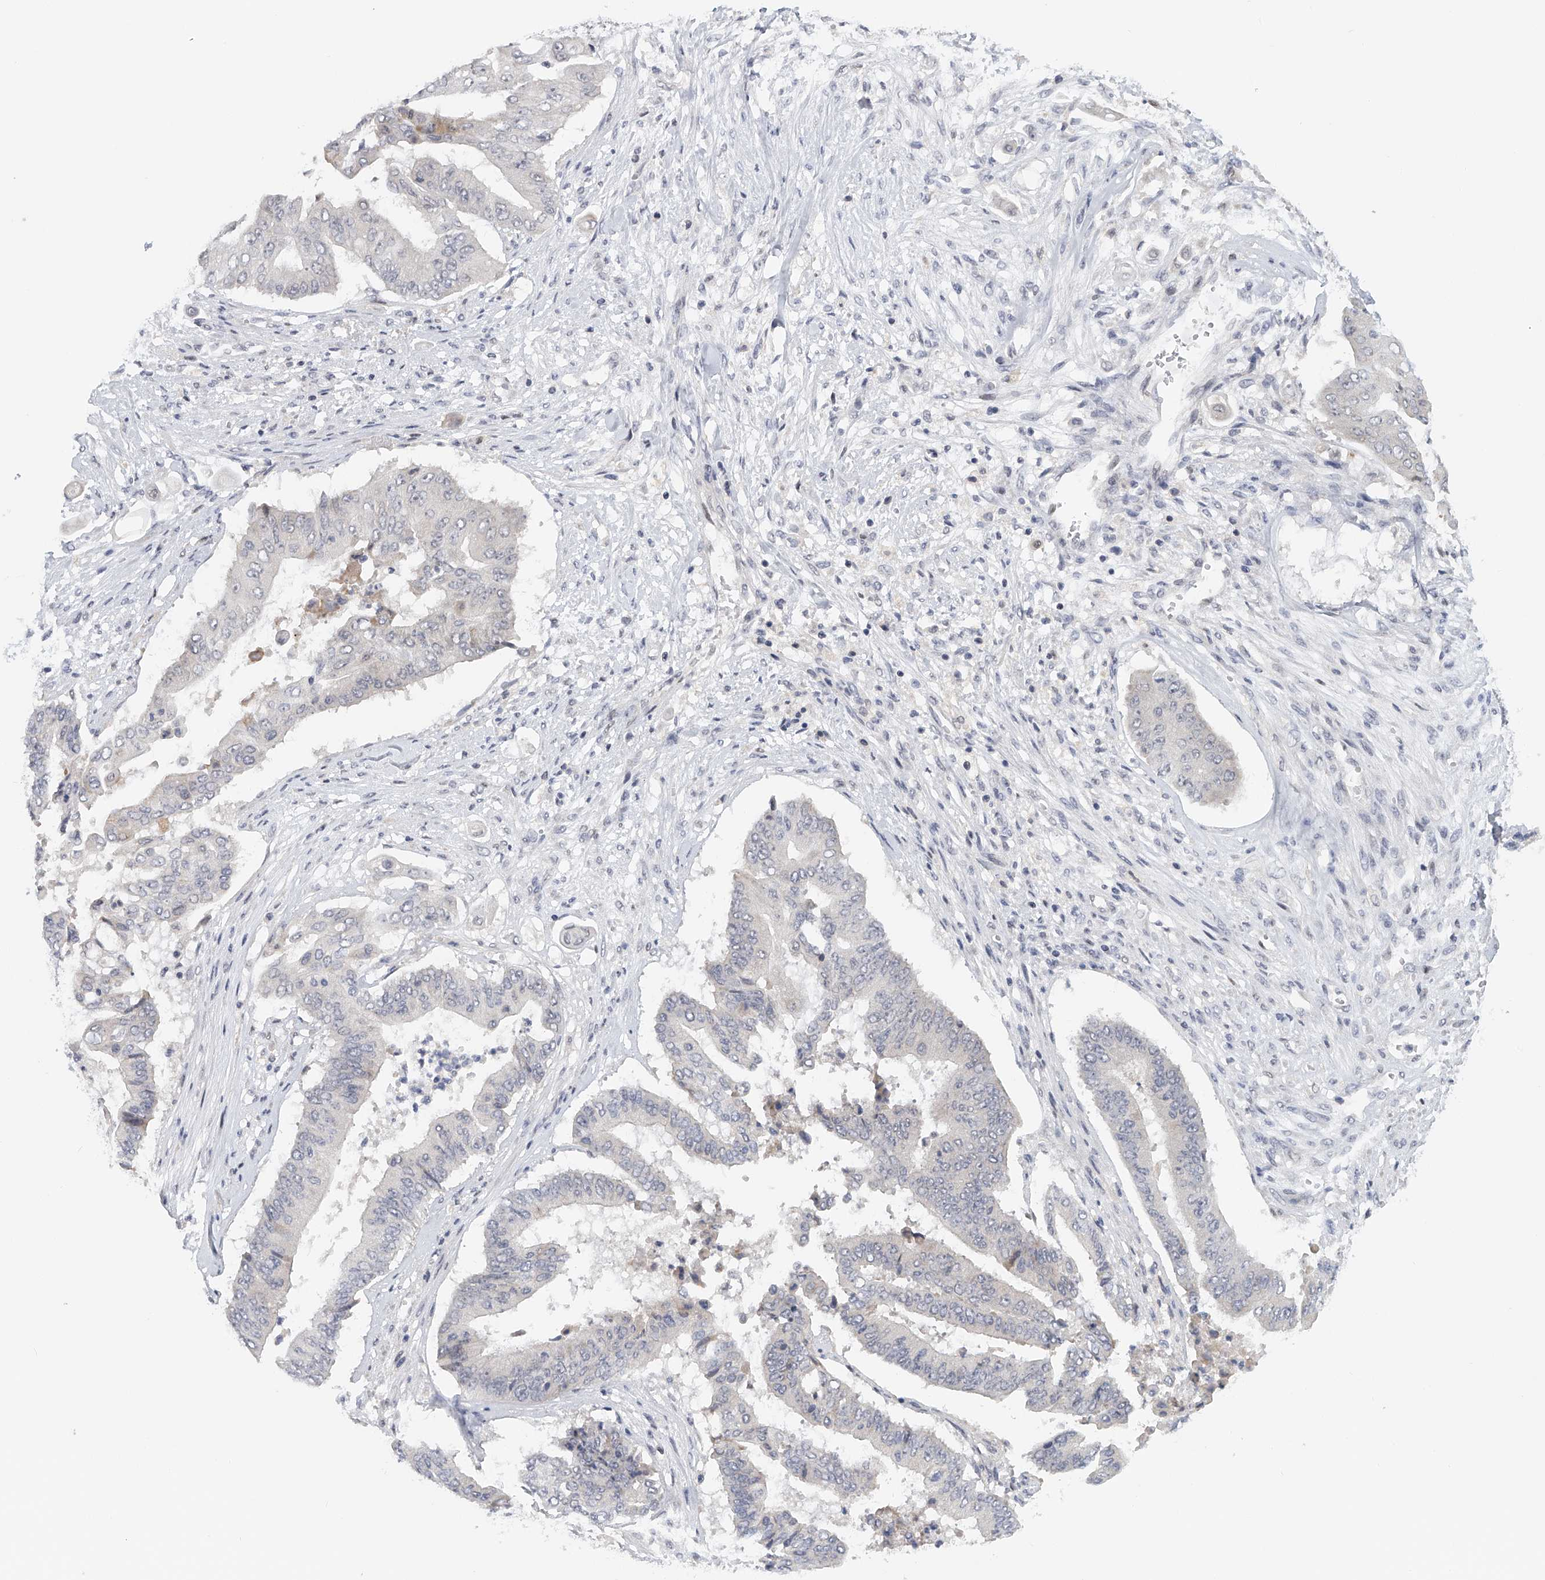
{"staining": {"intensity": "negative", "quantity": "none", "location": "none"}, "tissue": "pancreatic cancer", "cell_type": "Tumor cells", "image_type": "cancer", "snomed": [{"axis": "morphology", "description": "Adenocarcinoma, NOS"}, {"axis": "topography", "description": "Pancreas"}], "caption": "Human pancreatic cancer (adenocarcinoma) stained for a protein using immunohistochemistry (IHC) reveals no expression in tumor cells.", "gene": "DDX43", "patient": {"sex": "female", "age": 77}}